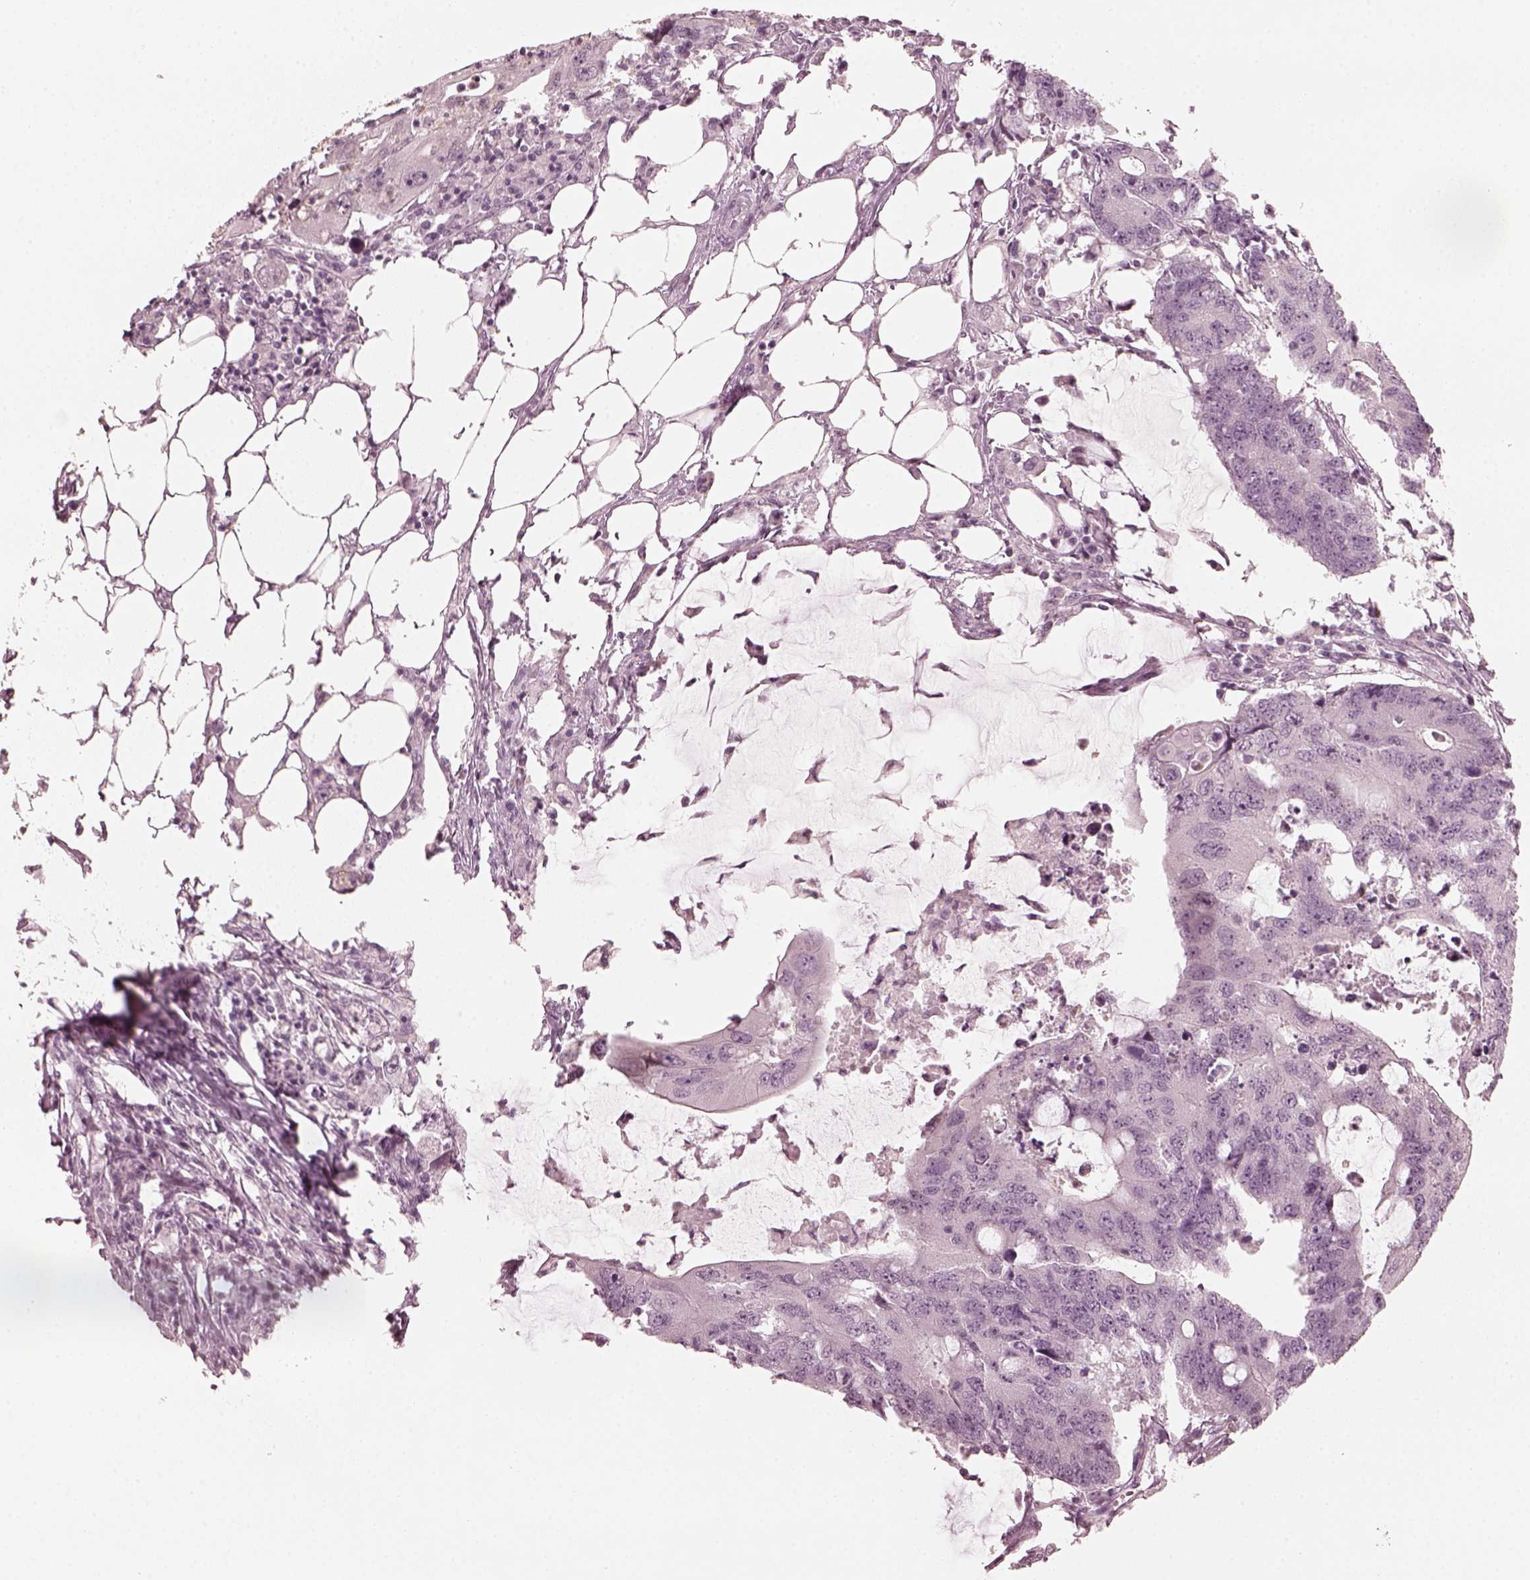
{"staining": {"intensity": "negative", "quantity": "none", "location": "none"}, "tissue": "colorectal cancer", "cell_type": "Tumor cells", "image_type": "cancer", "snomed": [{"axis": "morphology", "description": "Adenocarcinoma, NOS"}, {"axis": "topography", "description": "Colon"}], "caption": "DAB immunohistochemical staining of human adenocarcinoma (colorectal) displays no significant positivity in tumor cells. (DAB immunohistochemistry (IHC) with hematoxylin counter stain).", "gene": "CCDC170", "patient": {"sex": "male", "age": 71}}